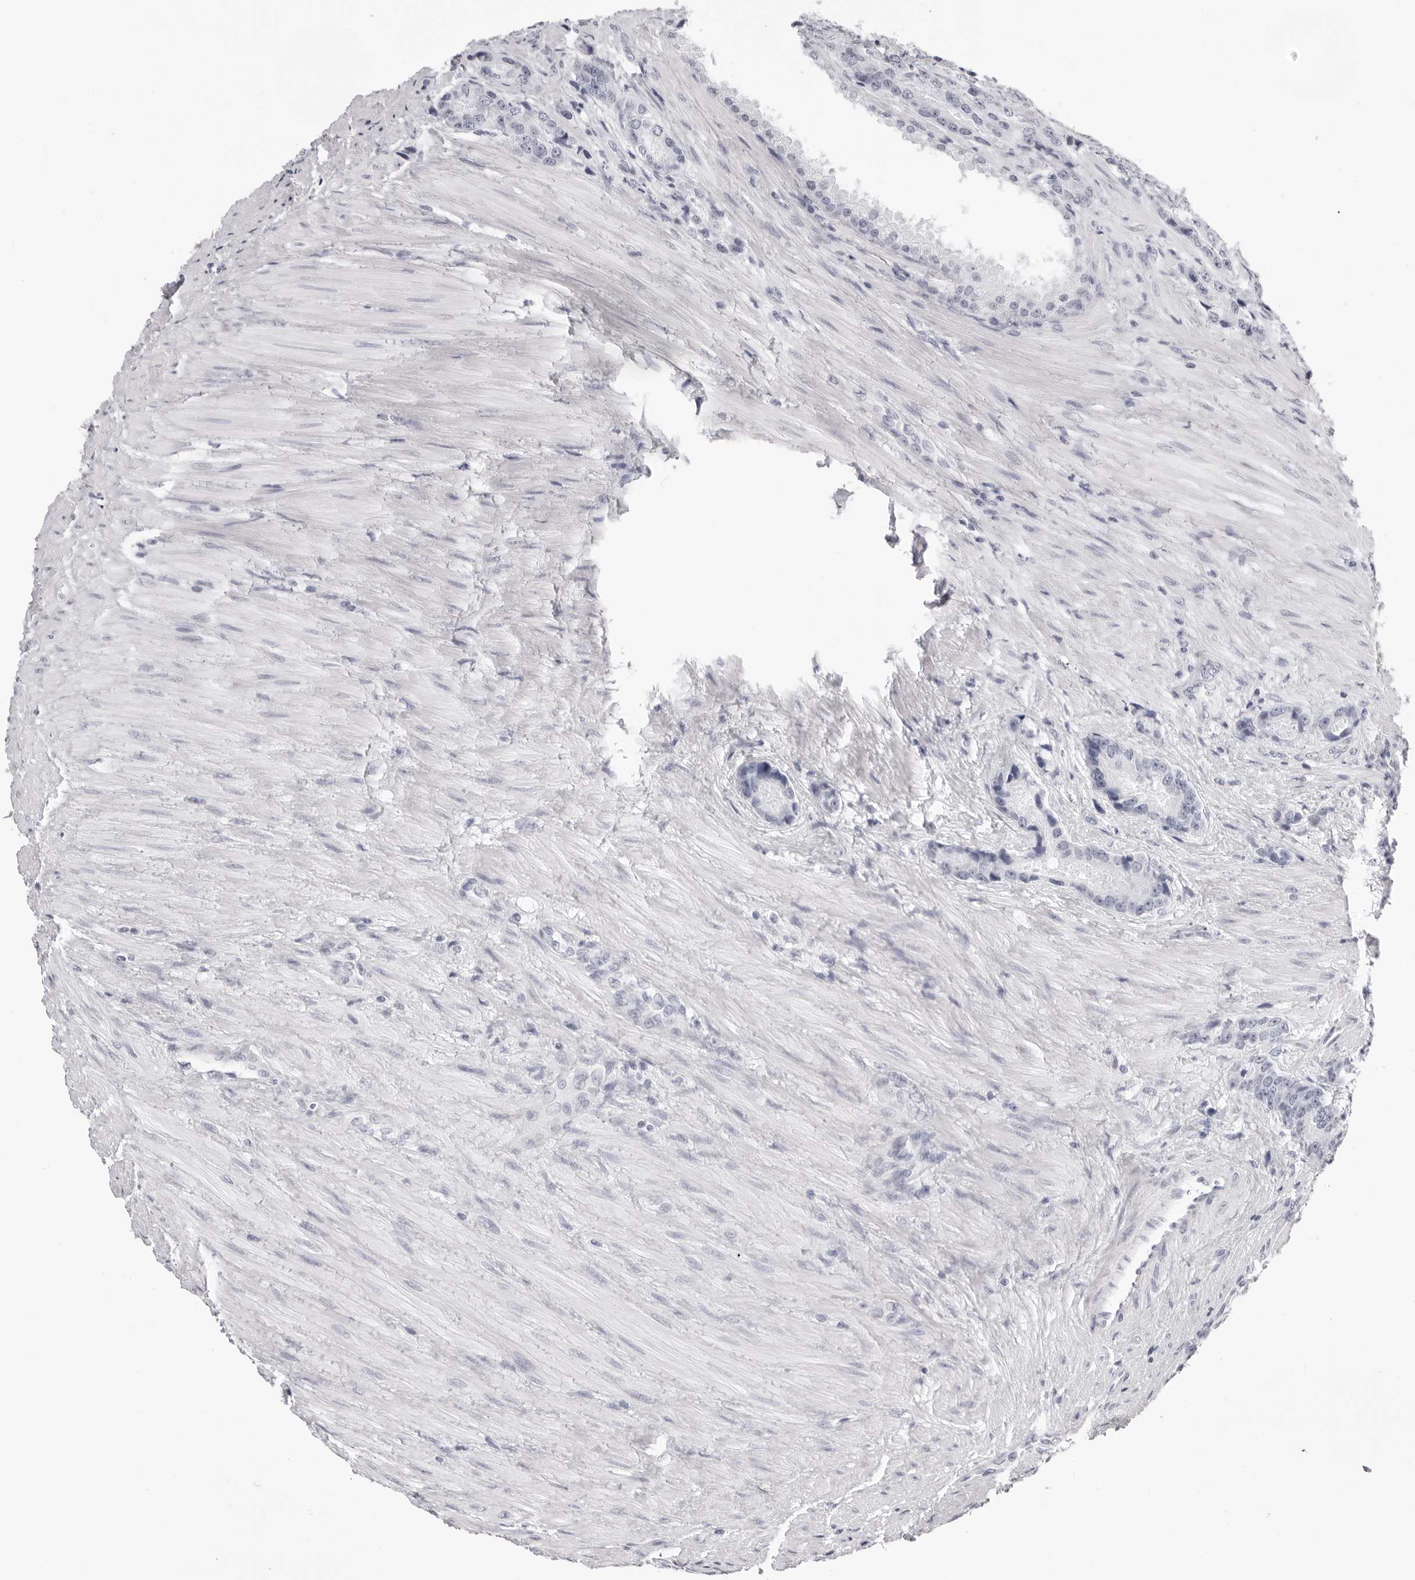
{"staining": {"intensity": "negative", "quantity": "none", "location": "none"}, "tissue": "prostate cancer", "cell_type": "Tumor cells", "image_type": "cancer", "snomed": [{"axis": "morphology", "description": "Adenocarcinoma, High grade"}, {"axis": "topography", "description": "Prostate"}], "caption": "A photomicrograph of human high-grade adenocarcinoma (prostate) is negative for staining in tumor cells. (DAB (3,3'-diaminobenzidine) immunohistochemistry, high magnification).", "gene": "RHO", "patient": {"sex": "male", "age": 60}}